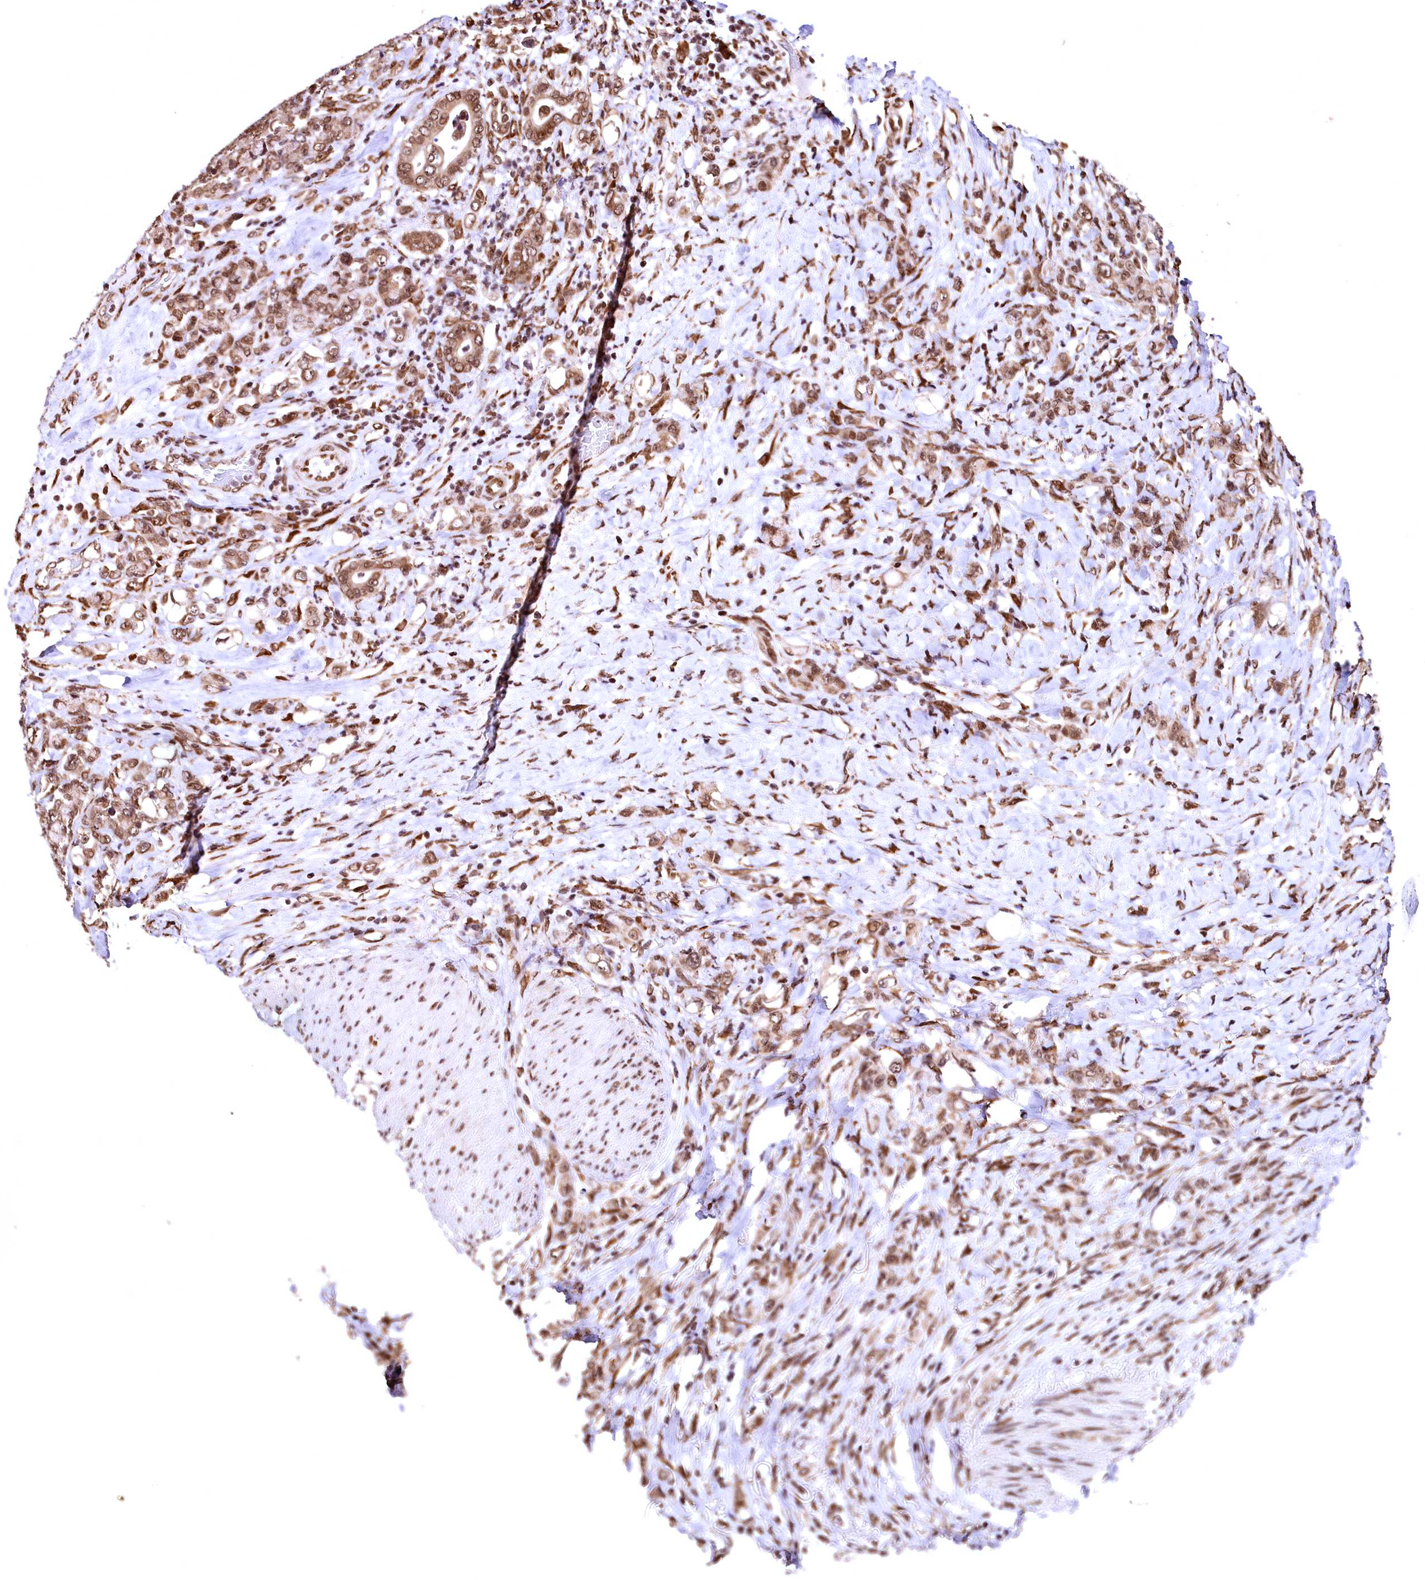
{"staining": {"intensity": "moderate", "quantity": ">75%", "location": "cytoplasmic/membranous,nuclear"}, "tissue": "stomach cancer", "cell_type": "Tumor cells", "image_type": "cancer", "snomed": [{"axis": "morphology", "description": "Adenocarcinoma, NOS"}, {"axis": "topography", "description": "Stomach"}], "caption": "The immunohistochemical stain highlights moderate cytoplasmic/membranous and nuclear expression in tumor cells of stomach adenocarcinoma tissue.", "gene": "PDS5B", "patient": {"sex": "female", "age": 79}}